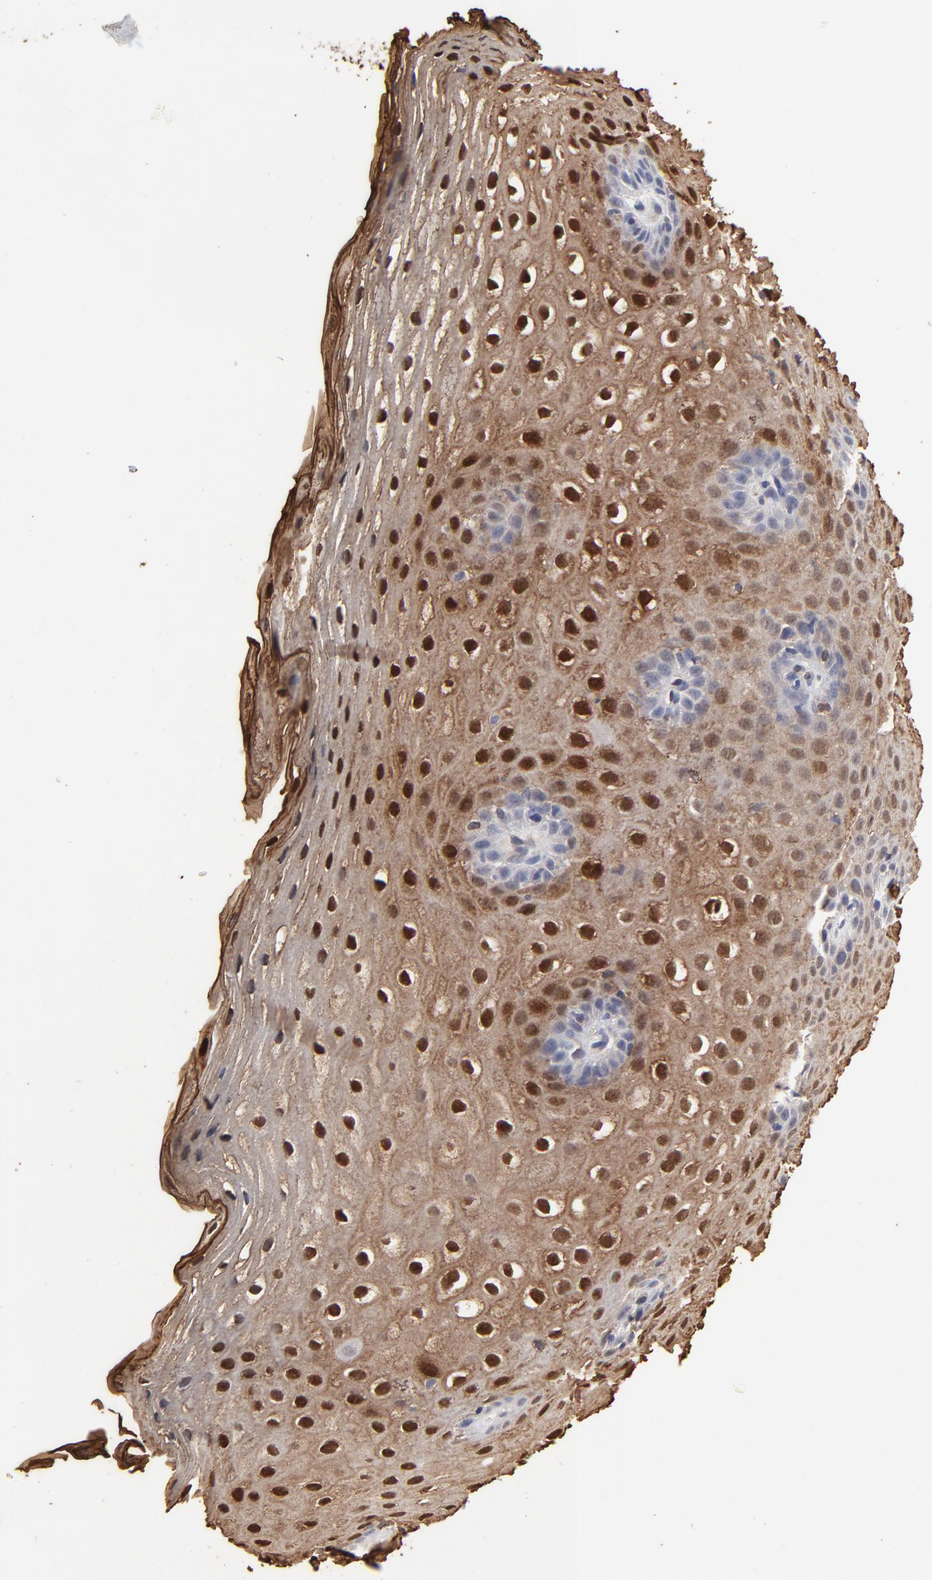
{"staining": {"intensity": "strong", "quantity": ">75%", "location": "cytoplasmic/membranous,nuclear"}, "tissue": "esophagus", "cell_type": "Squamous epithelial cells", "image_type": "normal", "snomed": [{"axis": "morphology", "description": "Normal tissue, NOS"}, {"axis": "topography", "description": "Esophagus"}], "caption": "This is a histology image of immunohistochemistry (IHC) staining of normal esophagus, which shows strong staining in the cytoplasmic/membranous,nuclear of squamous epithelial cells.", "gene": "SLC6A14", "patient": {"sex": "female", "age": 70}}